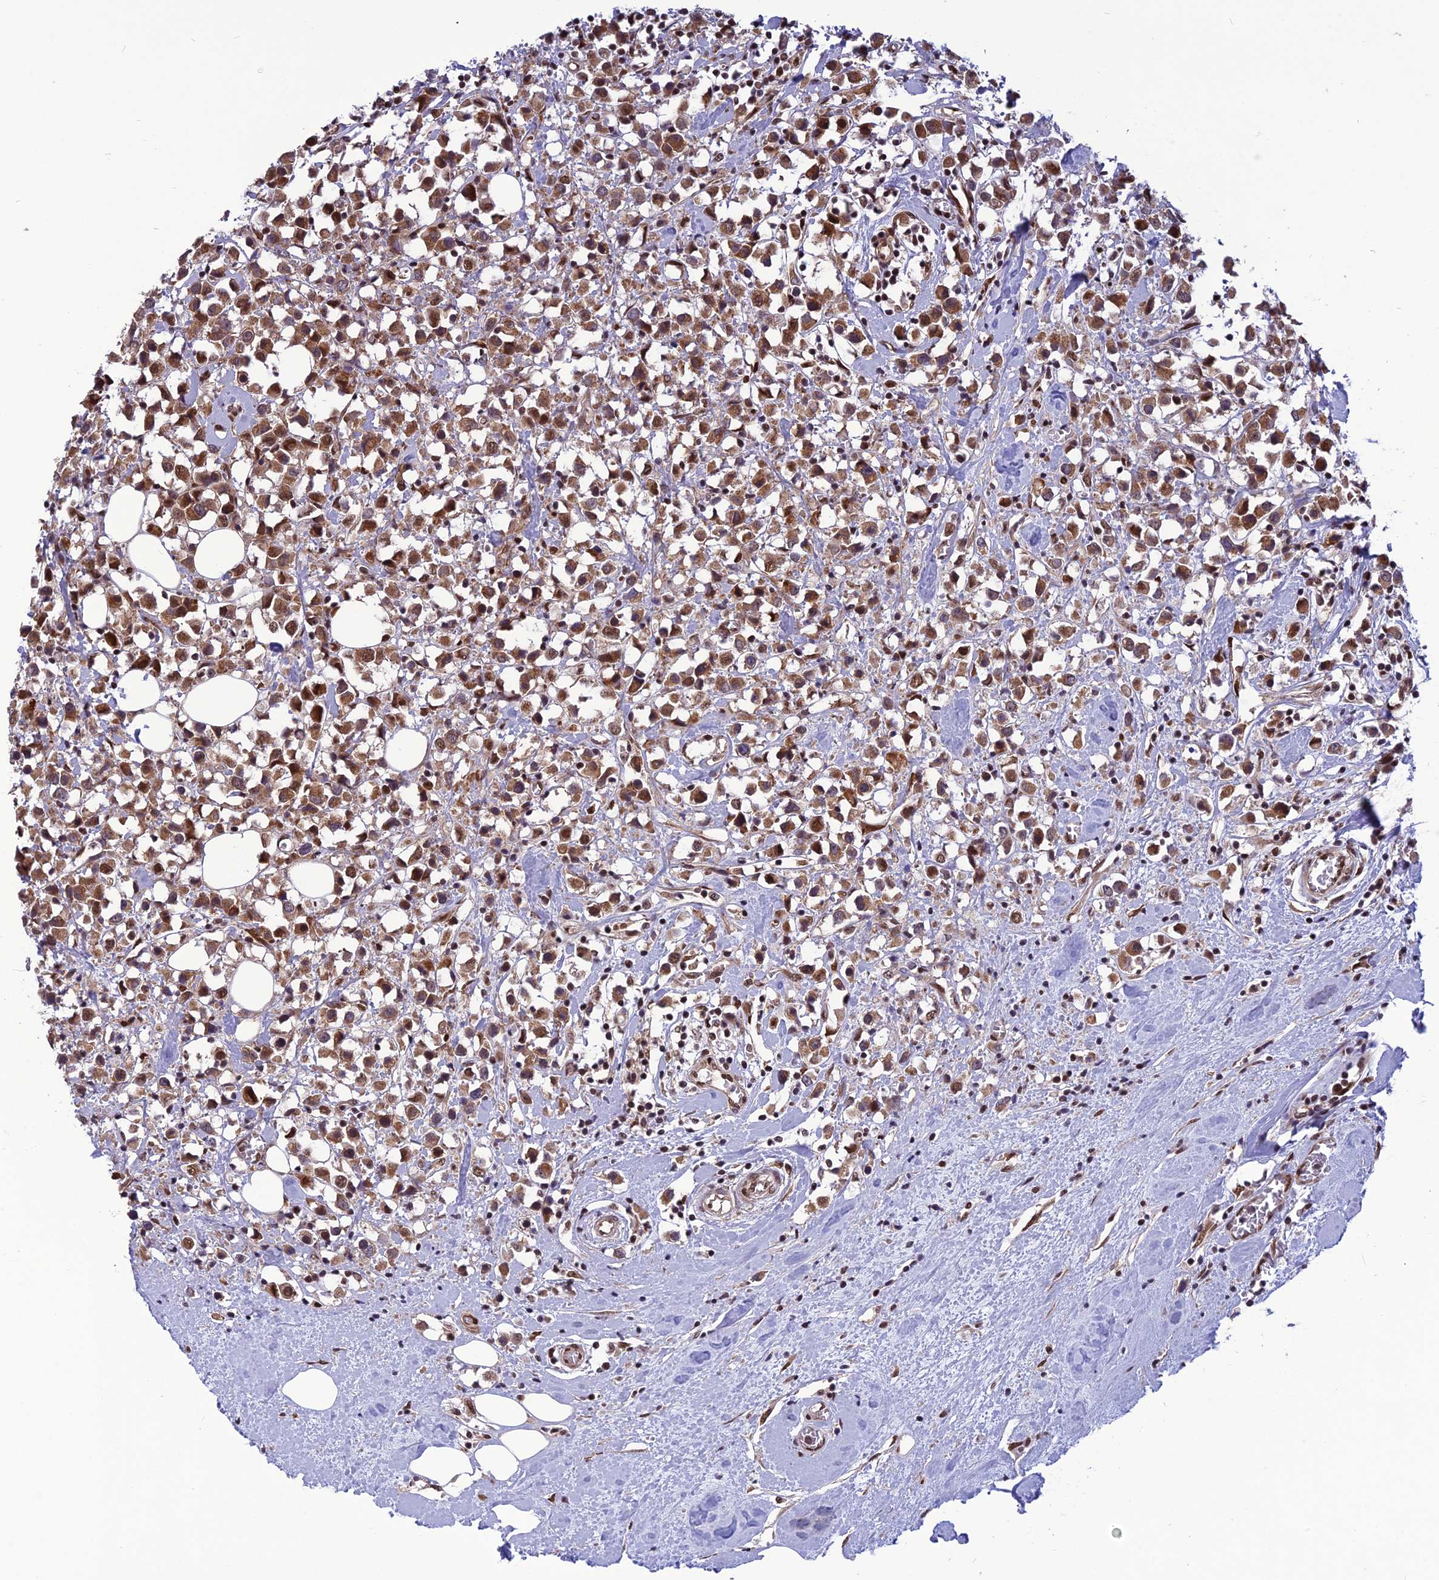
{"staining": {"intensity": "moderate", "quantity": ">75%", "location": "cytoplasmic/membranous,nuclear"}, "tissue": "breast cancer", "cell_type": "Tumor cells", "image_type": "cancer", "snomed": [{"axis": "morphology", "description": "Duct carcinoma"}, {"axis": "topography", "description": "Breast"}], "caption": "Moderate cytoplasmic/membranous and nuclear expression for a protein is identified in approximately >75% of tumor cells of breast cancer using immunohistochemistry.", "gene": "RTRAF", "patient": {"sex": "female", "age": 61}}